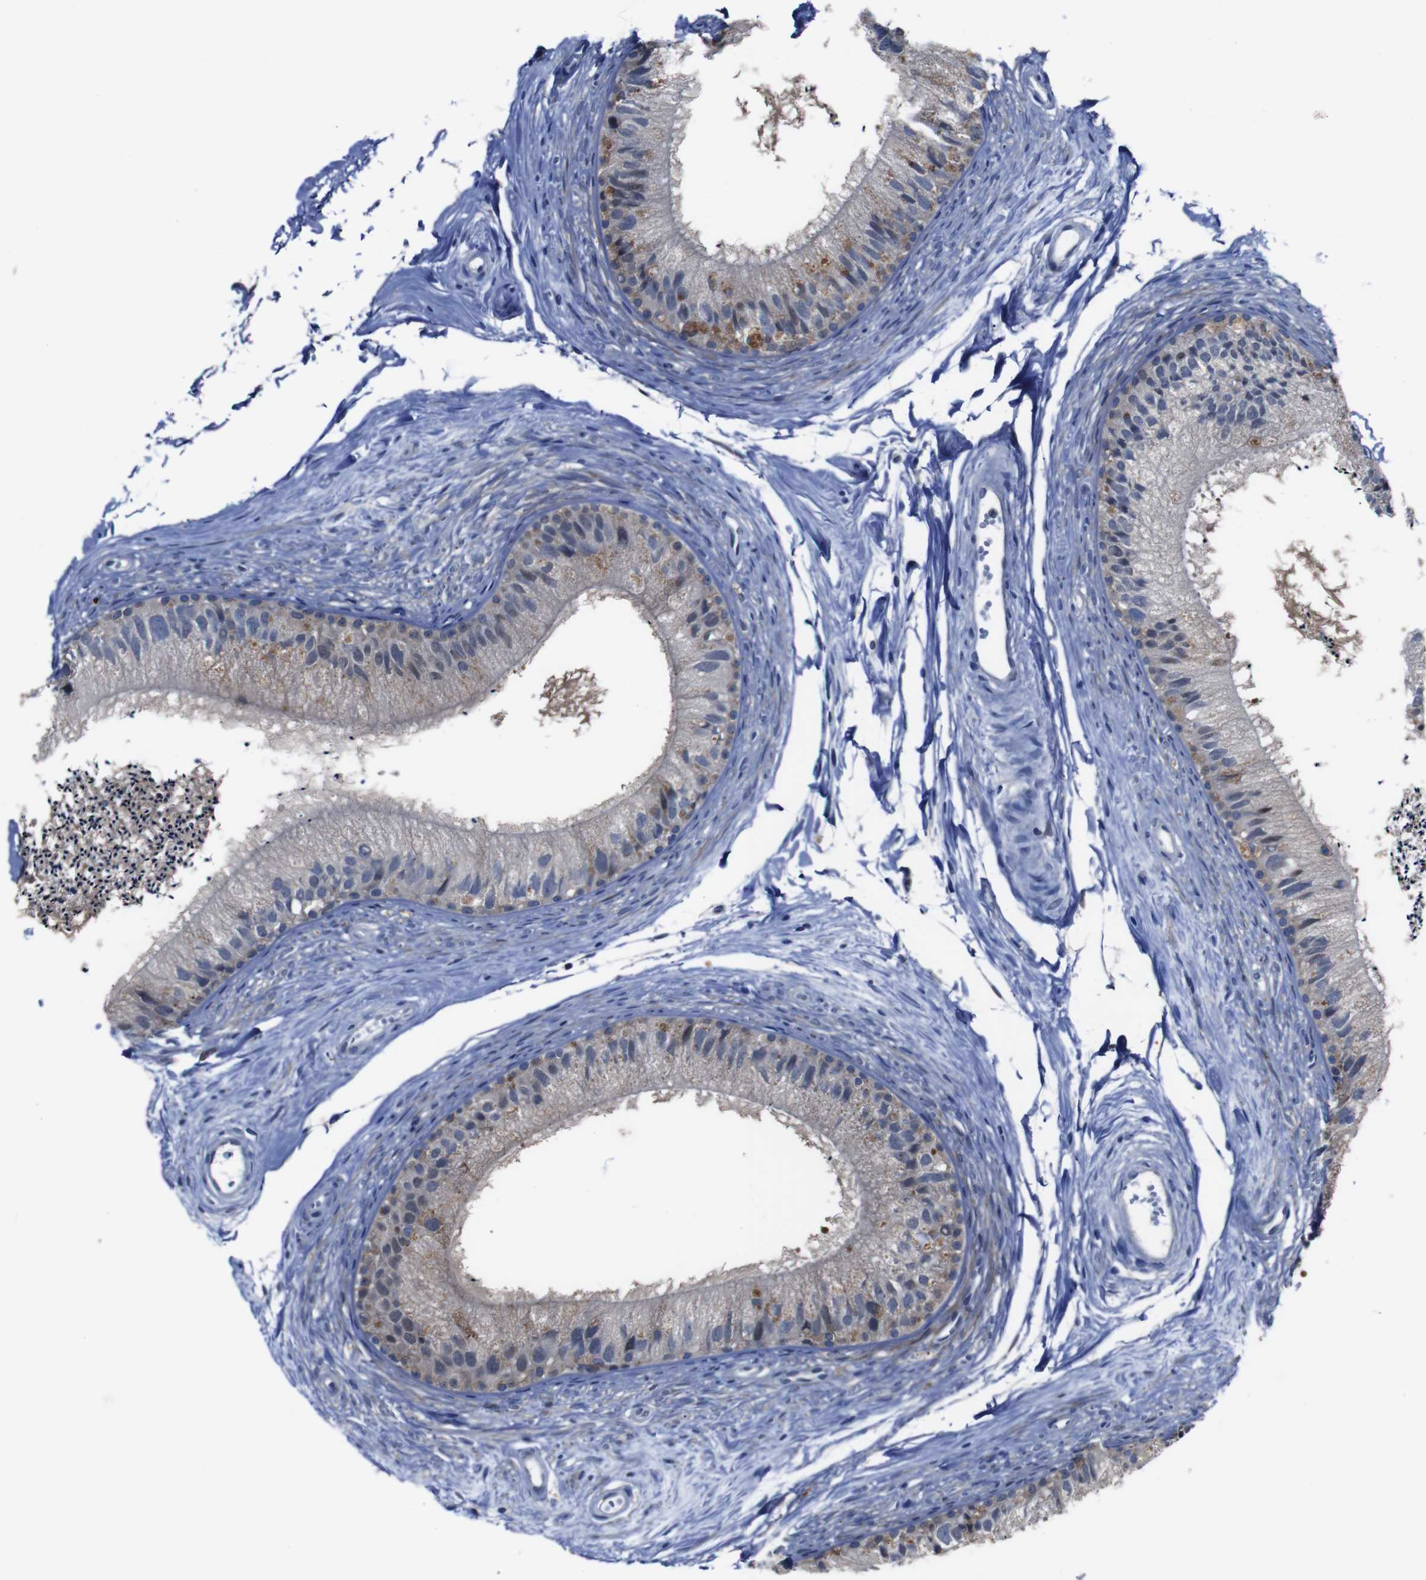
{"staining": {"intensity": "moderate", "quantity": "25%-75%", "location": "cytoplasmic/membranous"}, "tissue": "epididymis", "cell_type": "Glandular cells", "image_type": "normal", "snomed": [{"axis": "morphology", "description": "Normal tissue, NOS"}, {"axis": "topography", "description": "Epididymis"}], "caption": "A photomicrograph of epididymis stained for a protein shows moderate cytoplasmic/membranous brown staining in glandular cells.", "gene": "SEMA4B", "patient": {"sex": "male", "age": 56}}